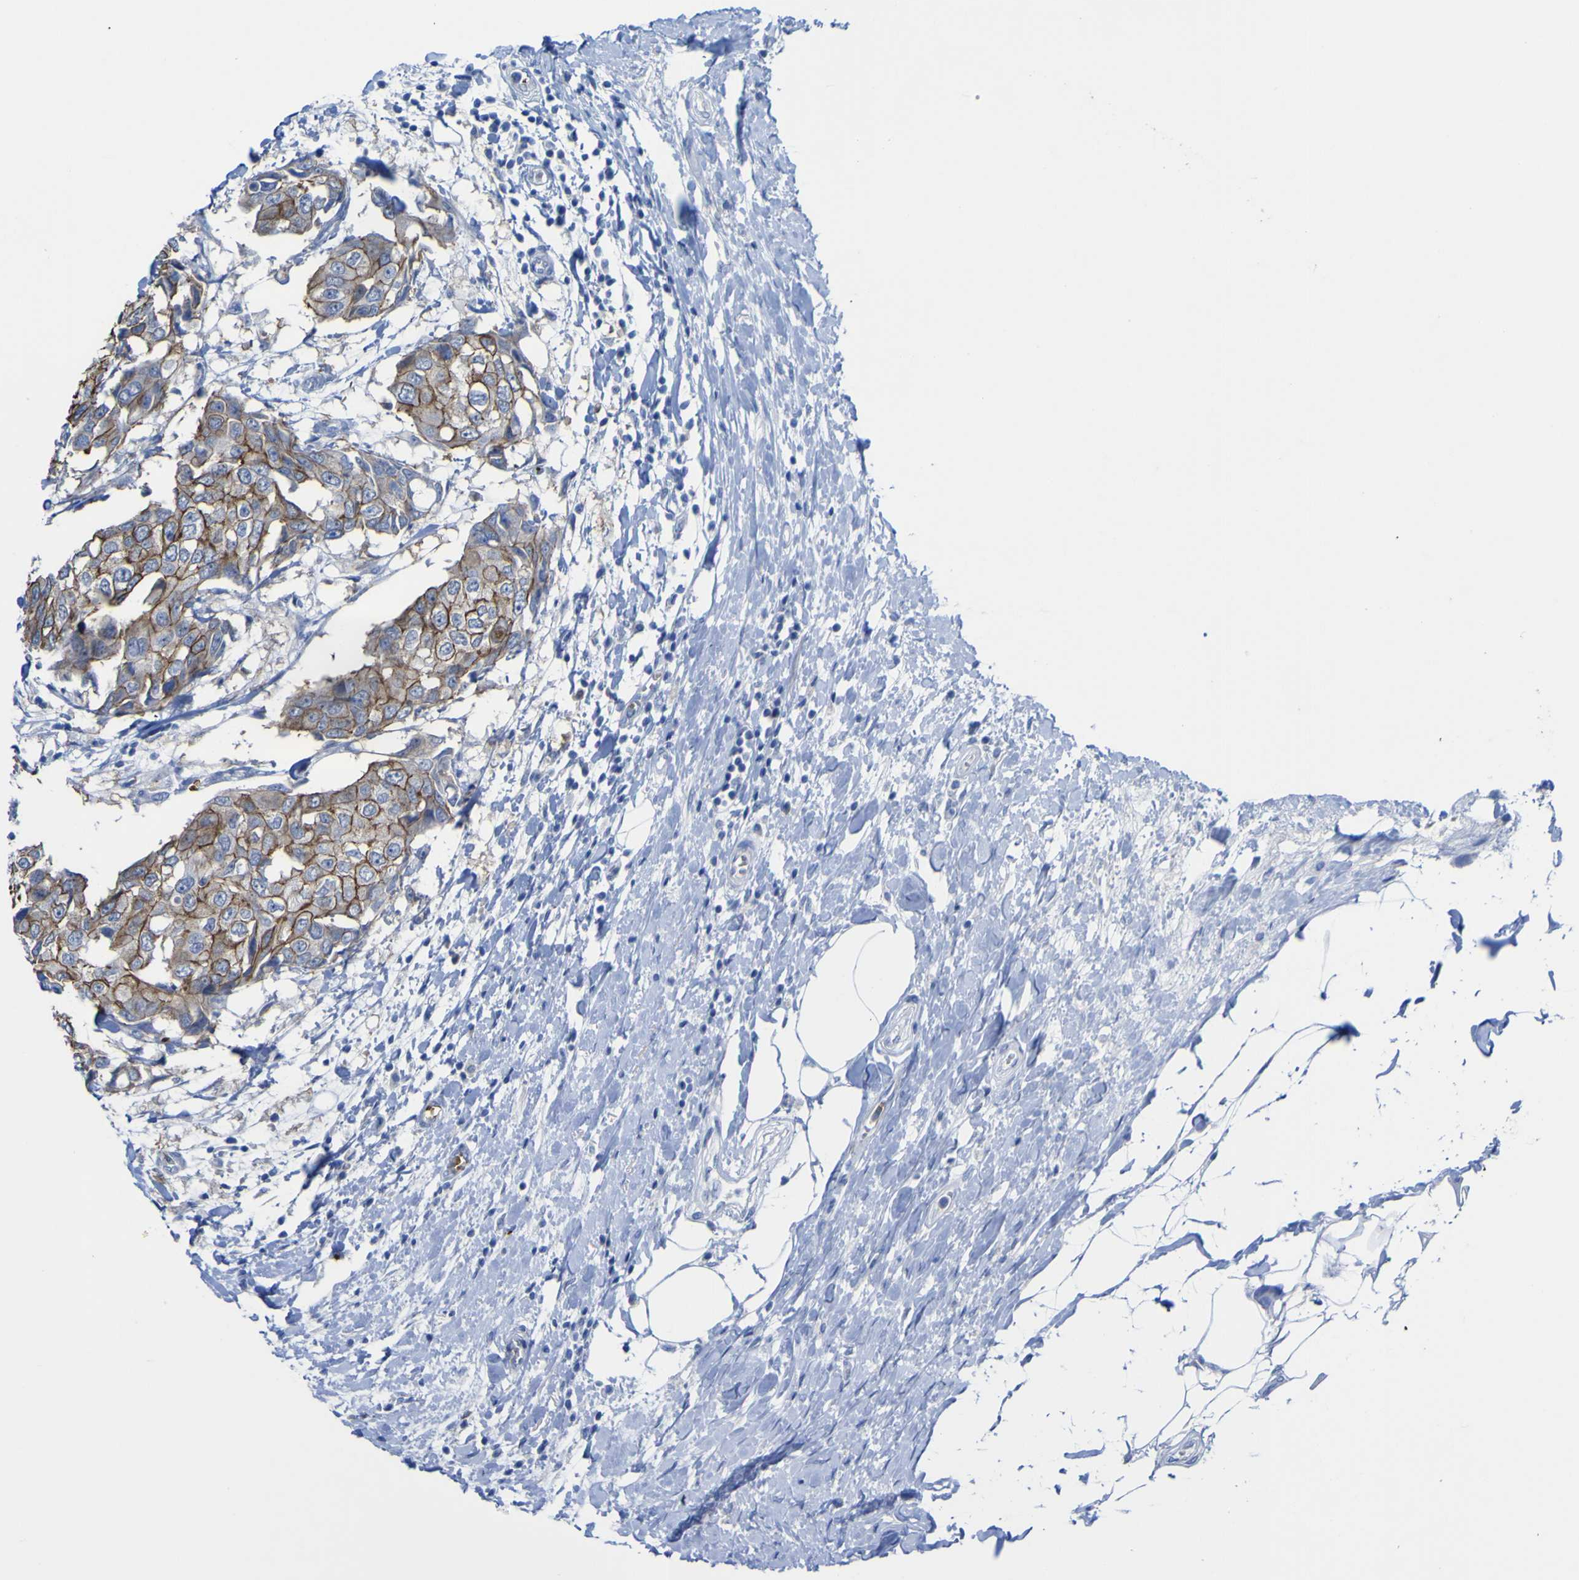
{"staining": {"intensity": "moderate", "quantity": ">75%", "location": "cytoplasmic/membranous"}, "tissue": "breast cancer", "cell_type": "Tumor cells", "image_type": "cancer", "snomed": [{"axis": "morphology", "description": "Duct carcinoma"}, {"axis": "topography", "description": "Breast"}], "caption": "An IHC histopathology image of tumor tissue is shown. Protein staining in brown labels moderate cytoplasmic/membranous positivity in breast cancer (invasive ductal carcinoma) within tumor cells.", "gene": "GCM1", "patient": {"sex": "female", "age": 27}}